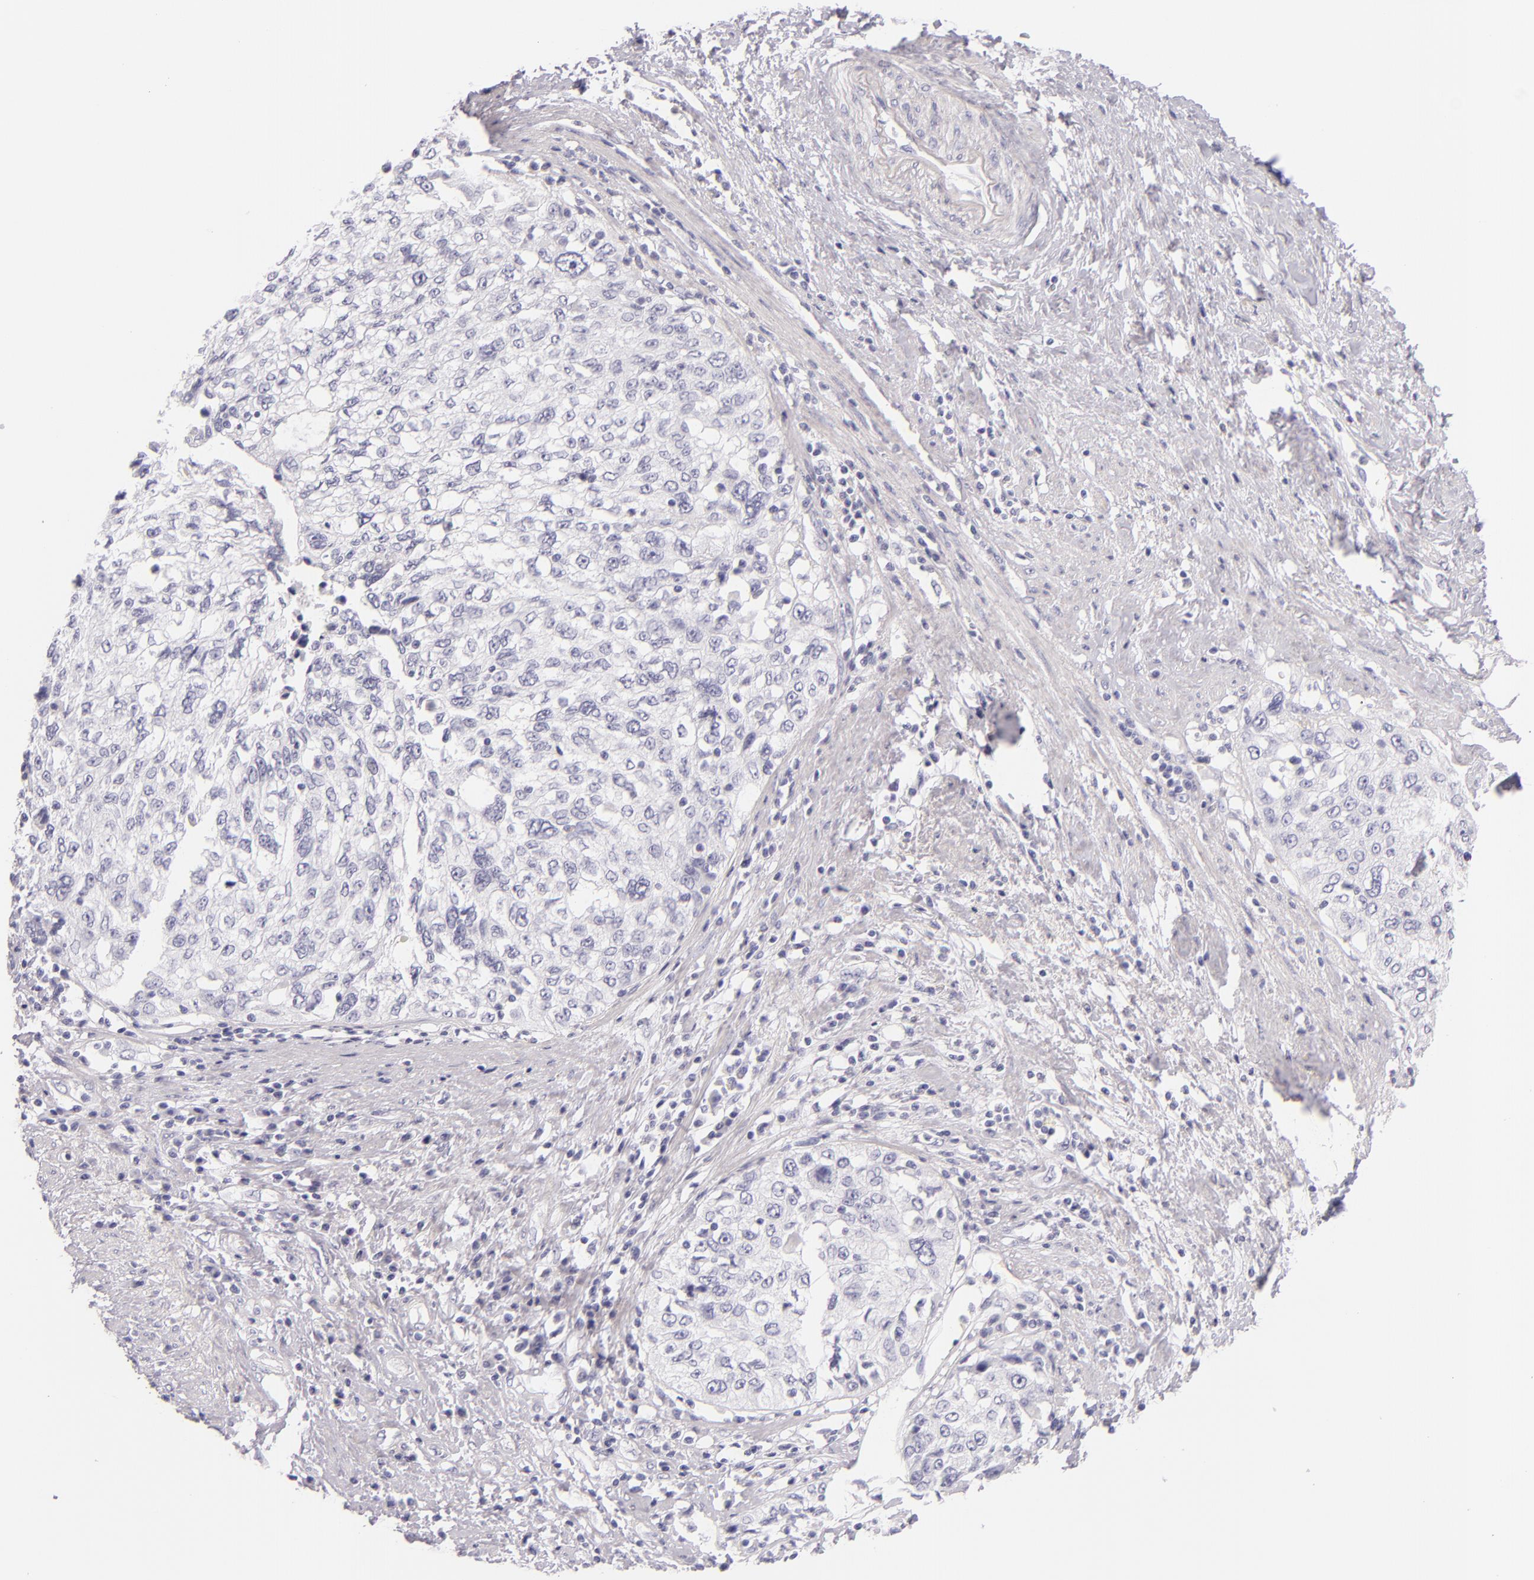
{"staining": {"intensity": "negative", "quantity": "none", "location": "none"}, "tissue": "cervical cancer", "cell_type": "Tumor cells", "image_type": "cancer", "snomed": [{"axis": "morphology", "description": "Squamous cell carcinoma, NOS"}, {"axis": "topography", "description": "Cervix"}], "caption": "Human cervical cancer stained for a protein using IHC exhibits no staining in tumor cells.", "gene": "INA", "patient": {"sex": "female", "age": 57}}